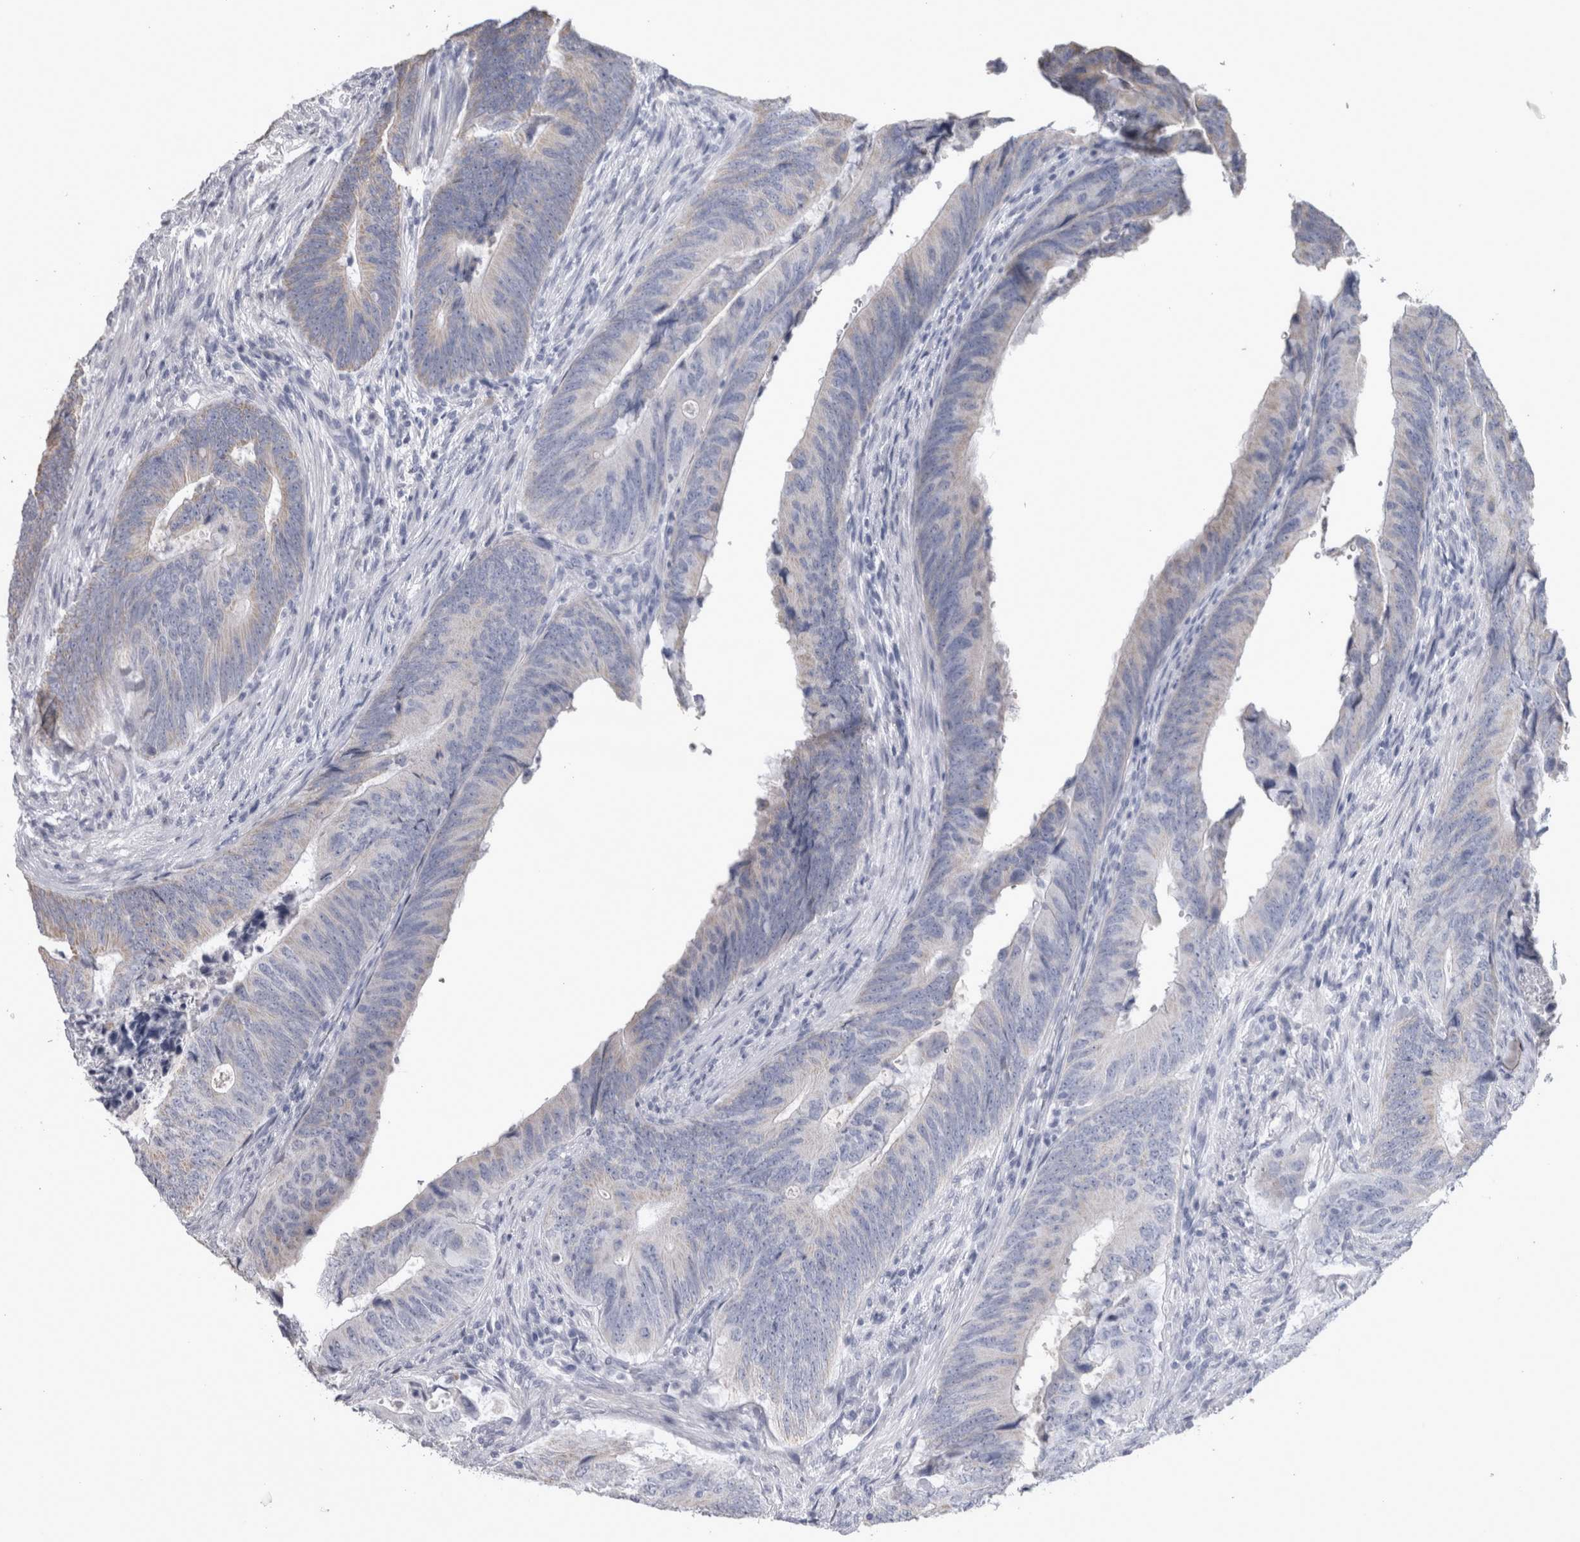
{"staining": {"intensity": "weak", "quantity": "<25%", "location": "cytoplasmic/membranous"}, "tissue": "colorectal cancer", "cell_type": "Tumor cells", "image_type": "cancer", "snomed": [{"axis": "morphology", "description": "Normal tissue, NOS"}, {"axis": "morphology", "description": "Adenocarcinoma, NOS"}, {"axis": "topography", "description": "Colon"}], "caption": "The histopathology image exhibits no significant staining in tumor cells of adenocarcinoma (colorectal). (DAB immunohistochemistry with hematoxylin counter stain).", "gene": "MSMB", "patient": {"sex": "male", "age": 56}}